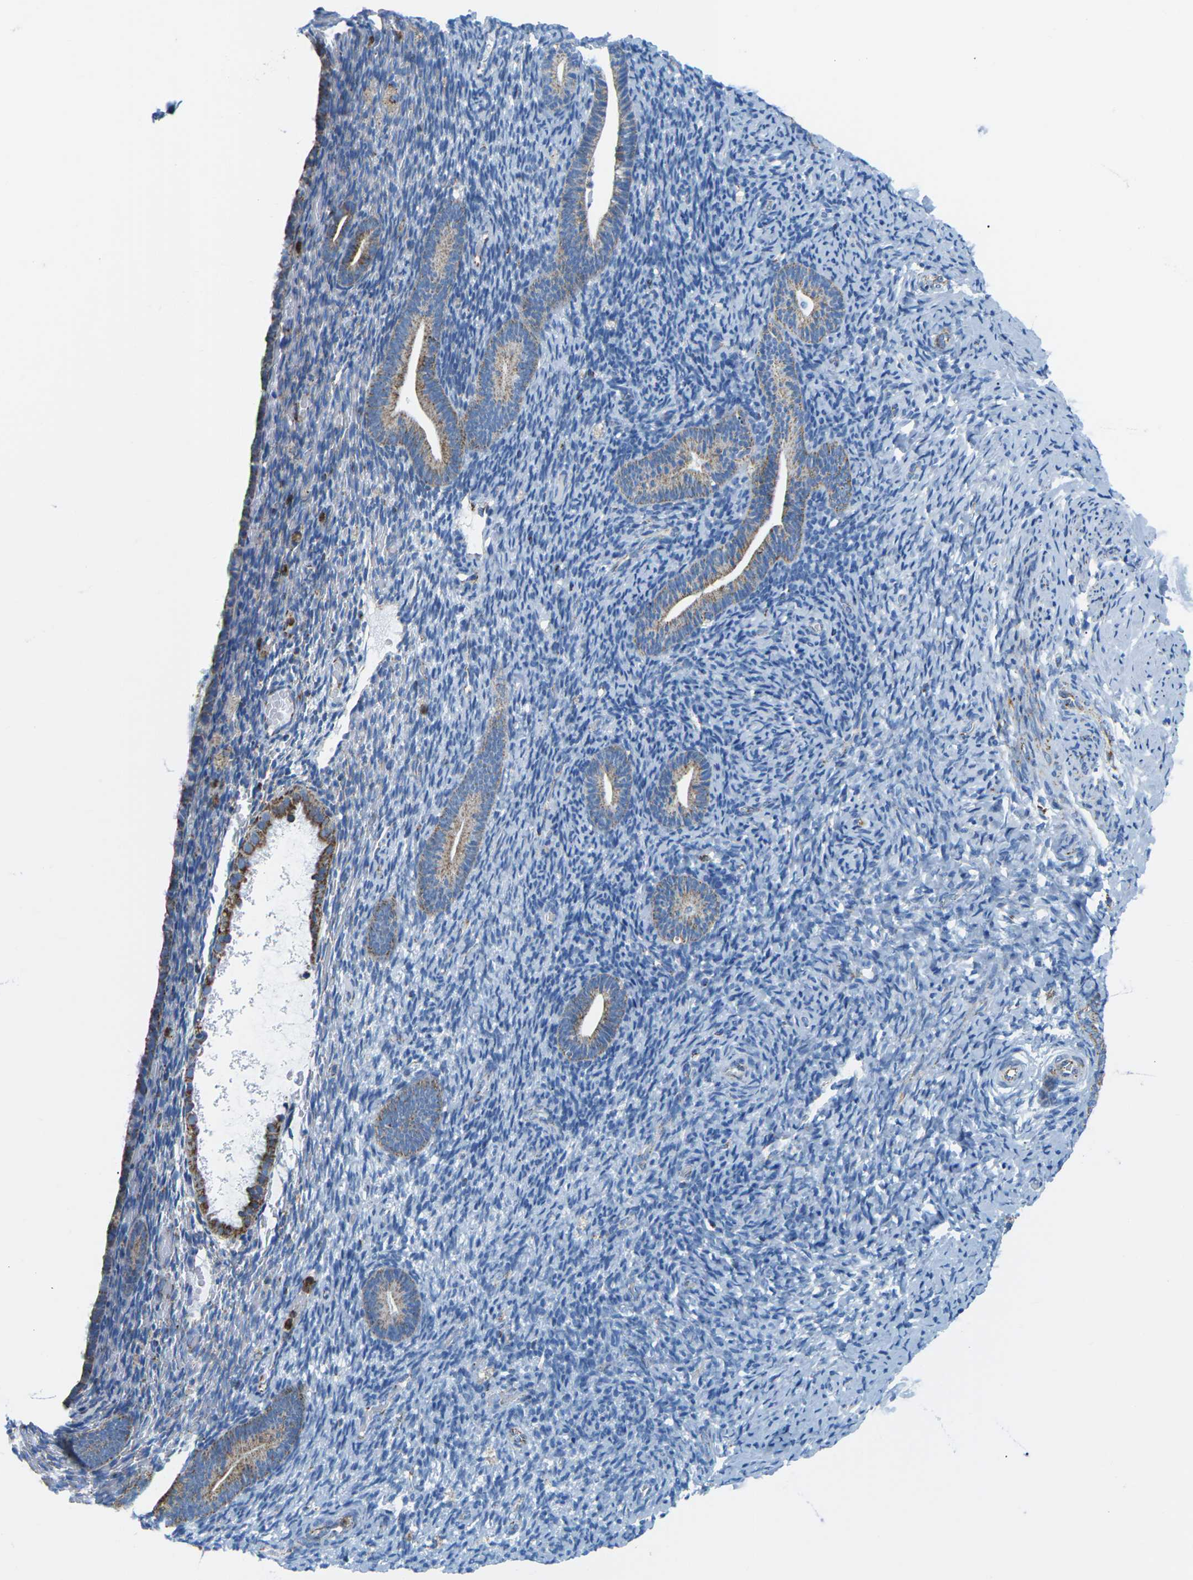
{"staining": {"intensity": "negative", "quantity": "none", "location": "none"}, "tissue": "endometrium", "cell_type": "Cells in endometrial stroma", "image_type": "normal", "snomed": [{"axis": "morphology", "description": "Normal tissue, NOS"}, {"axis": "topography", "description": "Endometrium"}], "caption": "An IHC micrograph of unremarkable endometrium is shown. There is no staining in cells in endometrial stroma of endometrium. (Brightfield microscopy of DAB immunohistochemistry (IHC) at high magnification).", "gene": "COX6C", "patient": {"sex": "female", "age": 51}}